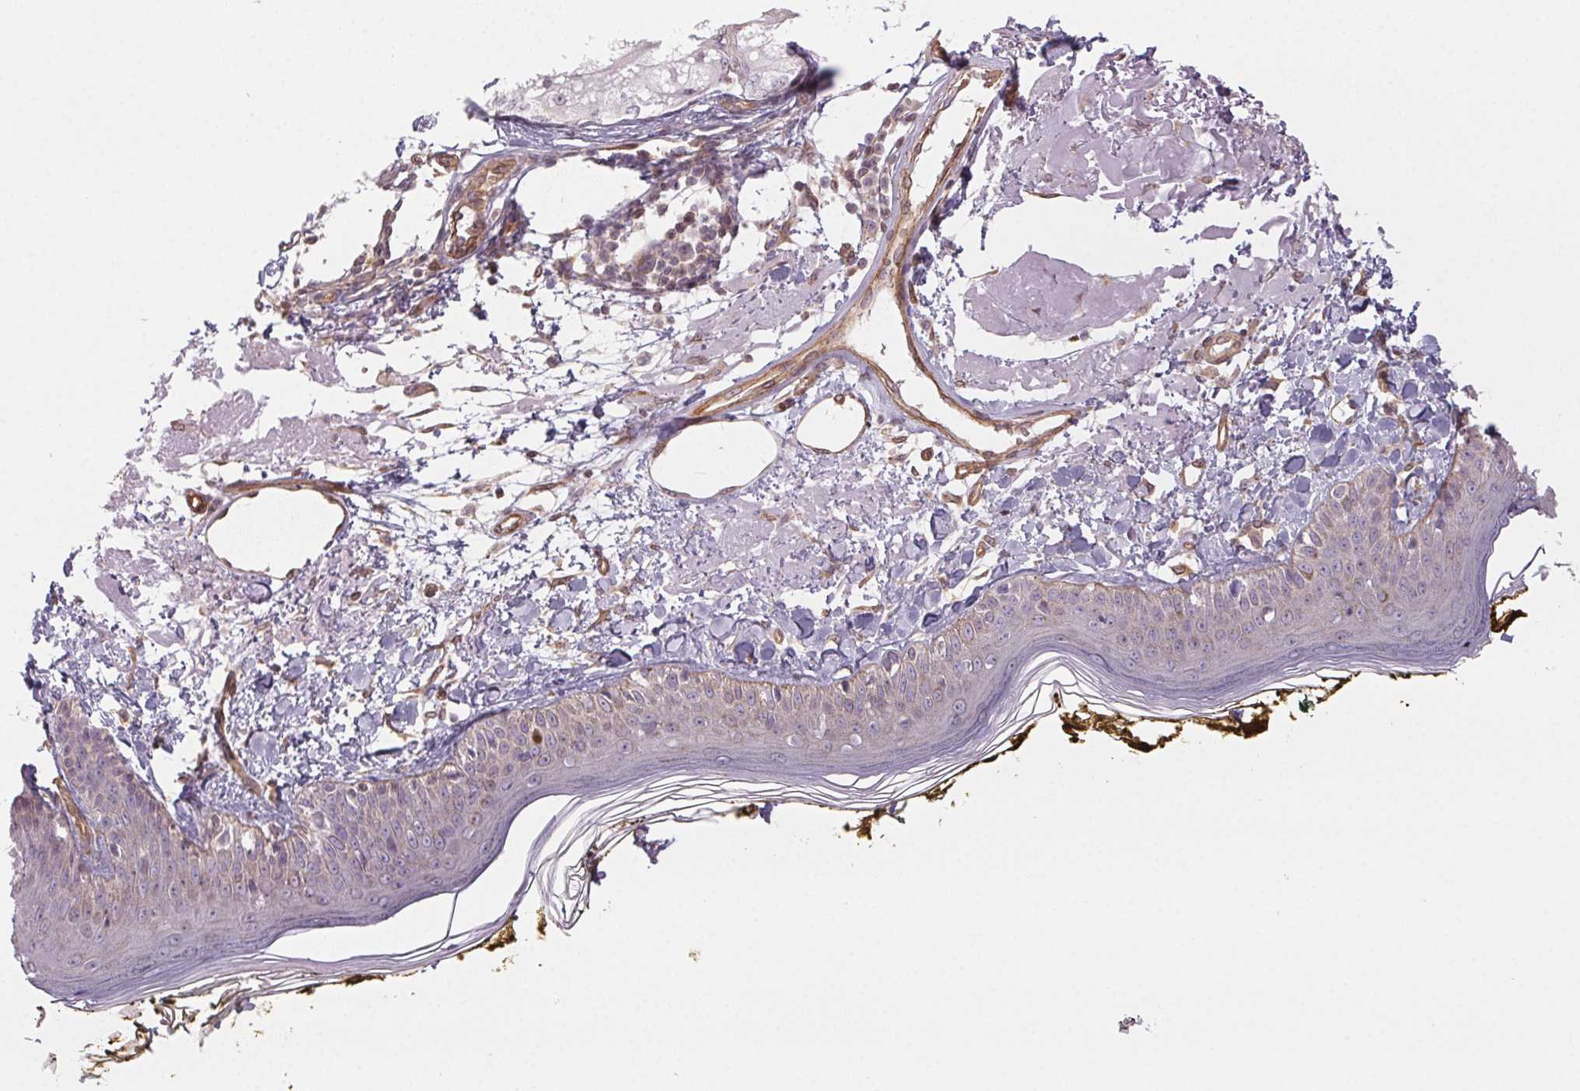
{"staining": {"intensity": "negative", "quantity": "none", "location": "none"}, "tissue": "skin", "cell_type": "Fibroblasts", "image_type": "normal", "snomed": [{"axis": "morphology", "description": "Normal tissue, NOS"}, {"axis": "topography", "description": "Skin"}], "caption": "Immunohistochemistry (IHC) image of normal skin stained for a protein (brown), which exhibits no expression in fibroblasts. (DAB (3,3'-diaminobenzidine) immunohistochemistry (IHC) with hematoxylin counter stain).", "gene": "PLA2G4F", "patient": {"sex": "male", "age": 76}}